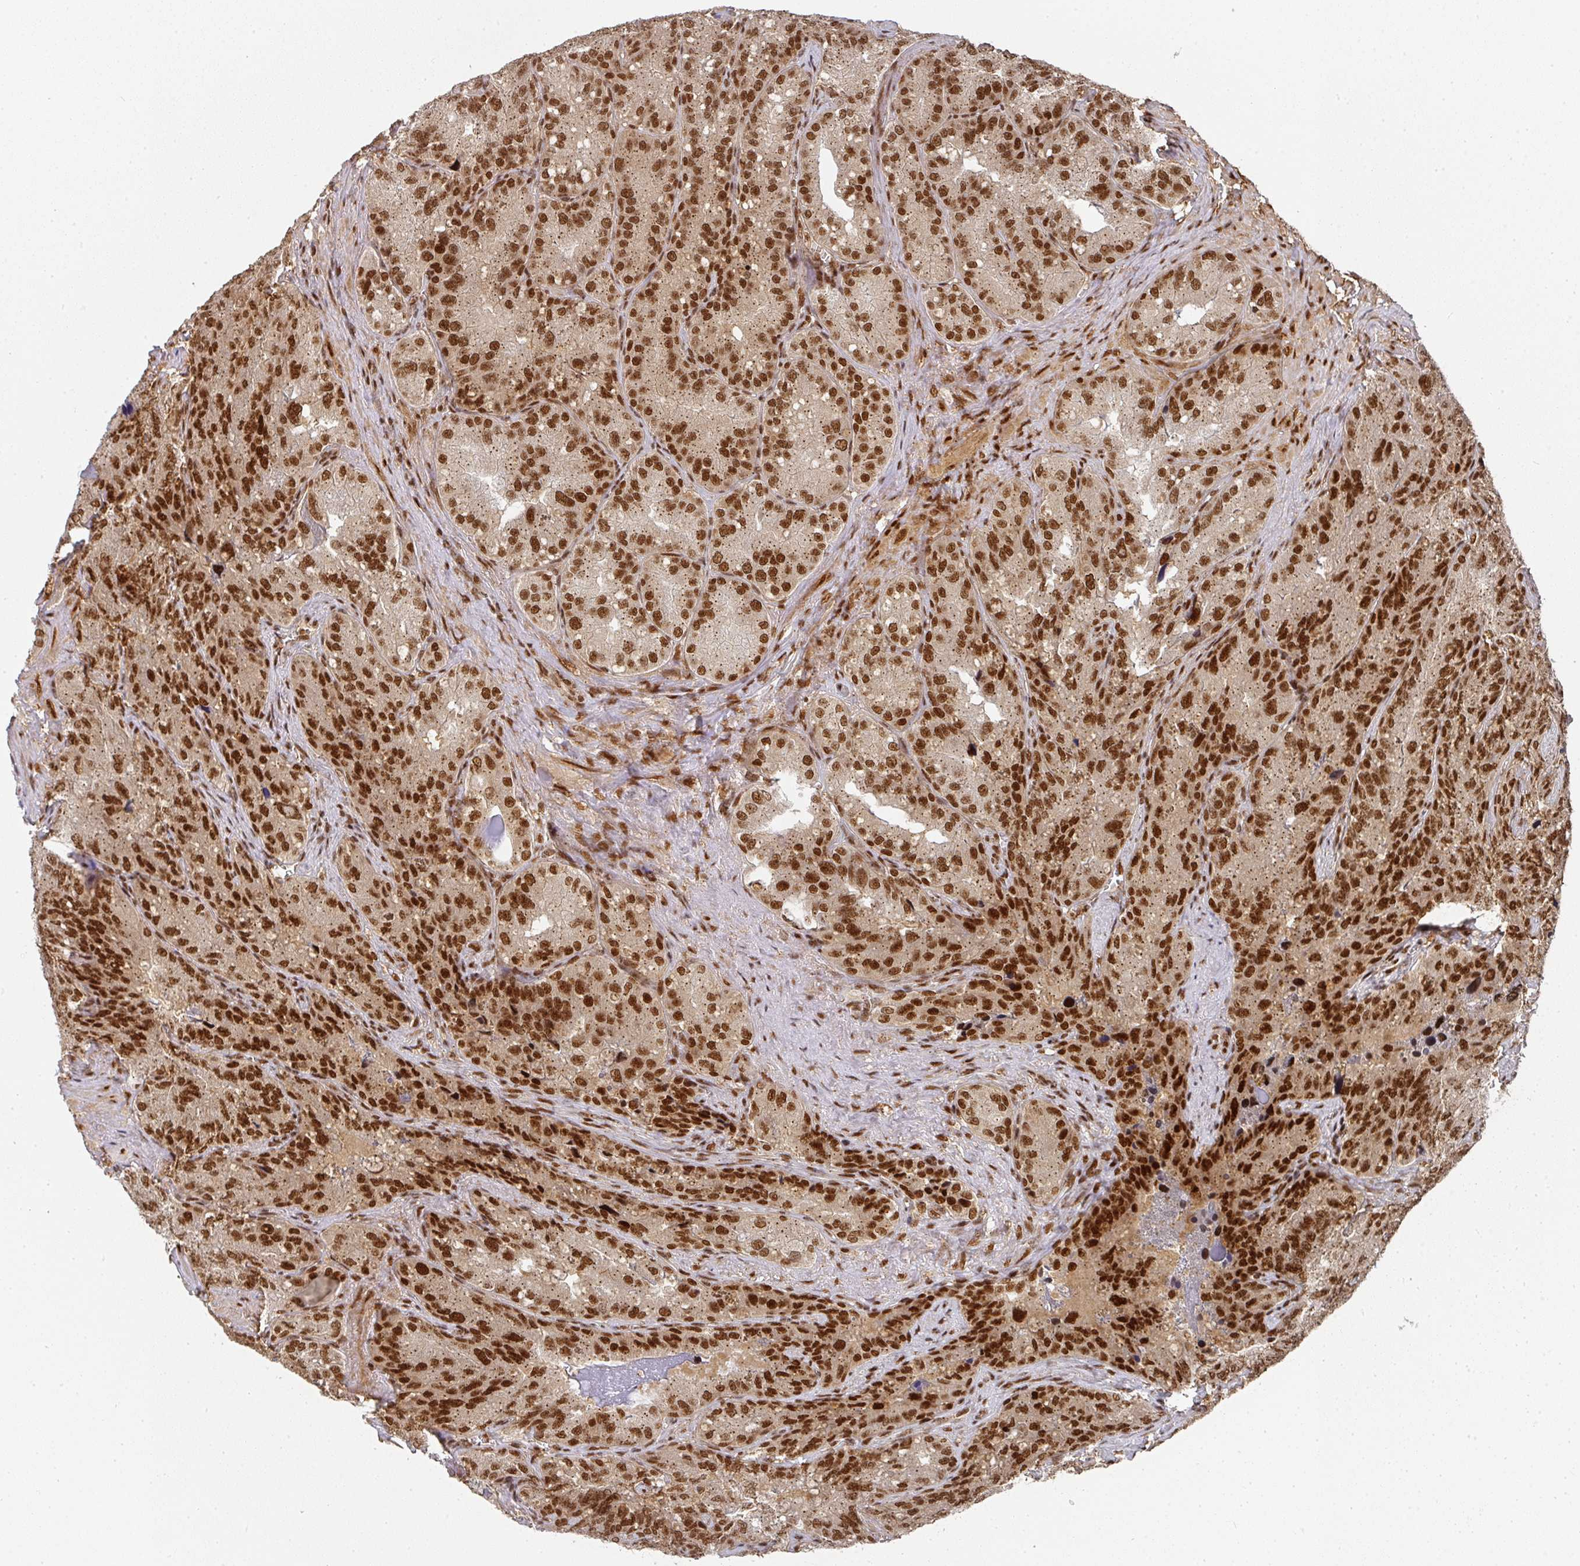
{"staining": {"intensity": "strong", "quantity": ">75%", "location": "nuclear"}, "tissue": "seminal vesicle", "cell_type": "Glandular cells", "image_type": "normal", "snomed": [{"axis": "morphology", "description": "Normal tissue, NOS"}, {"axis": "topography", "description": "Seminal veicle"}], "caption": "DAB immunohistochemical staining of normal human seminal vesicle exhibits strong nuclear protein expression in approximately >75% of glandular cells.", "gene": "DIDO1", "patient": {"sex": "male", "age": 69}}